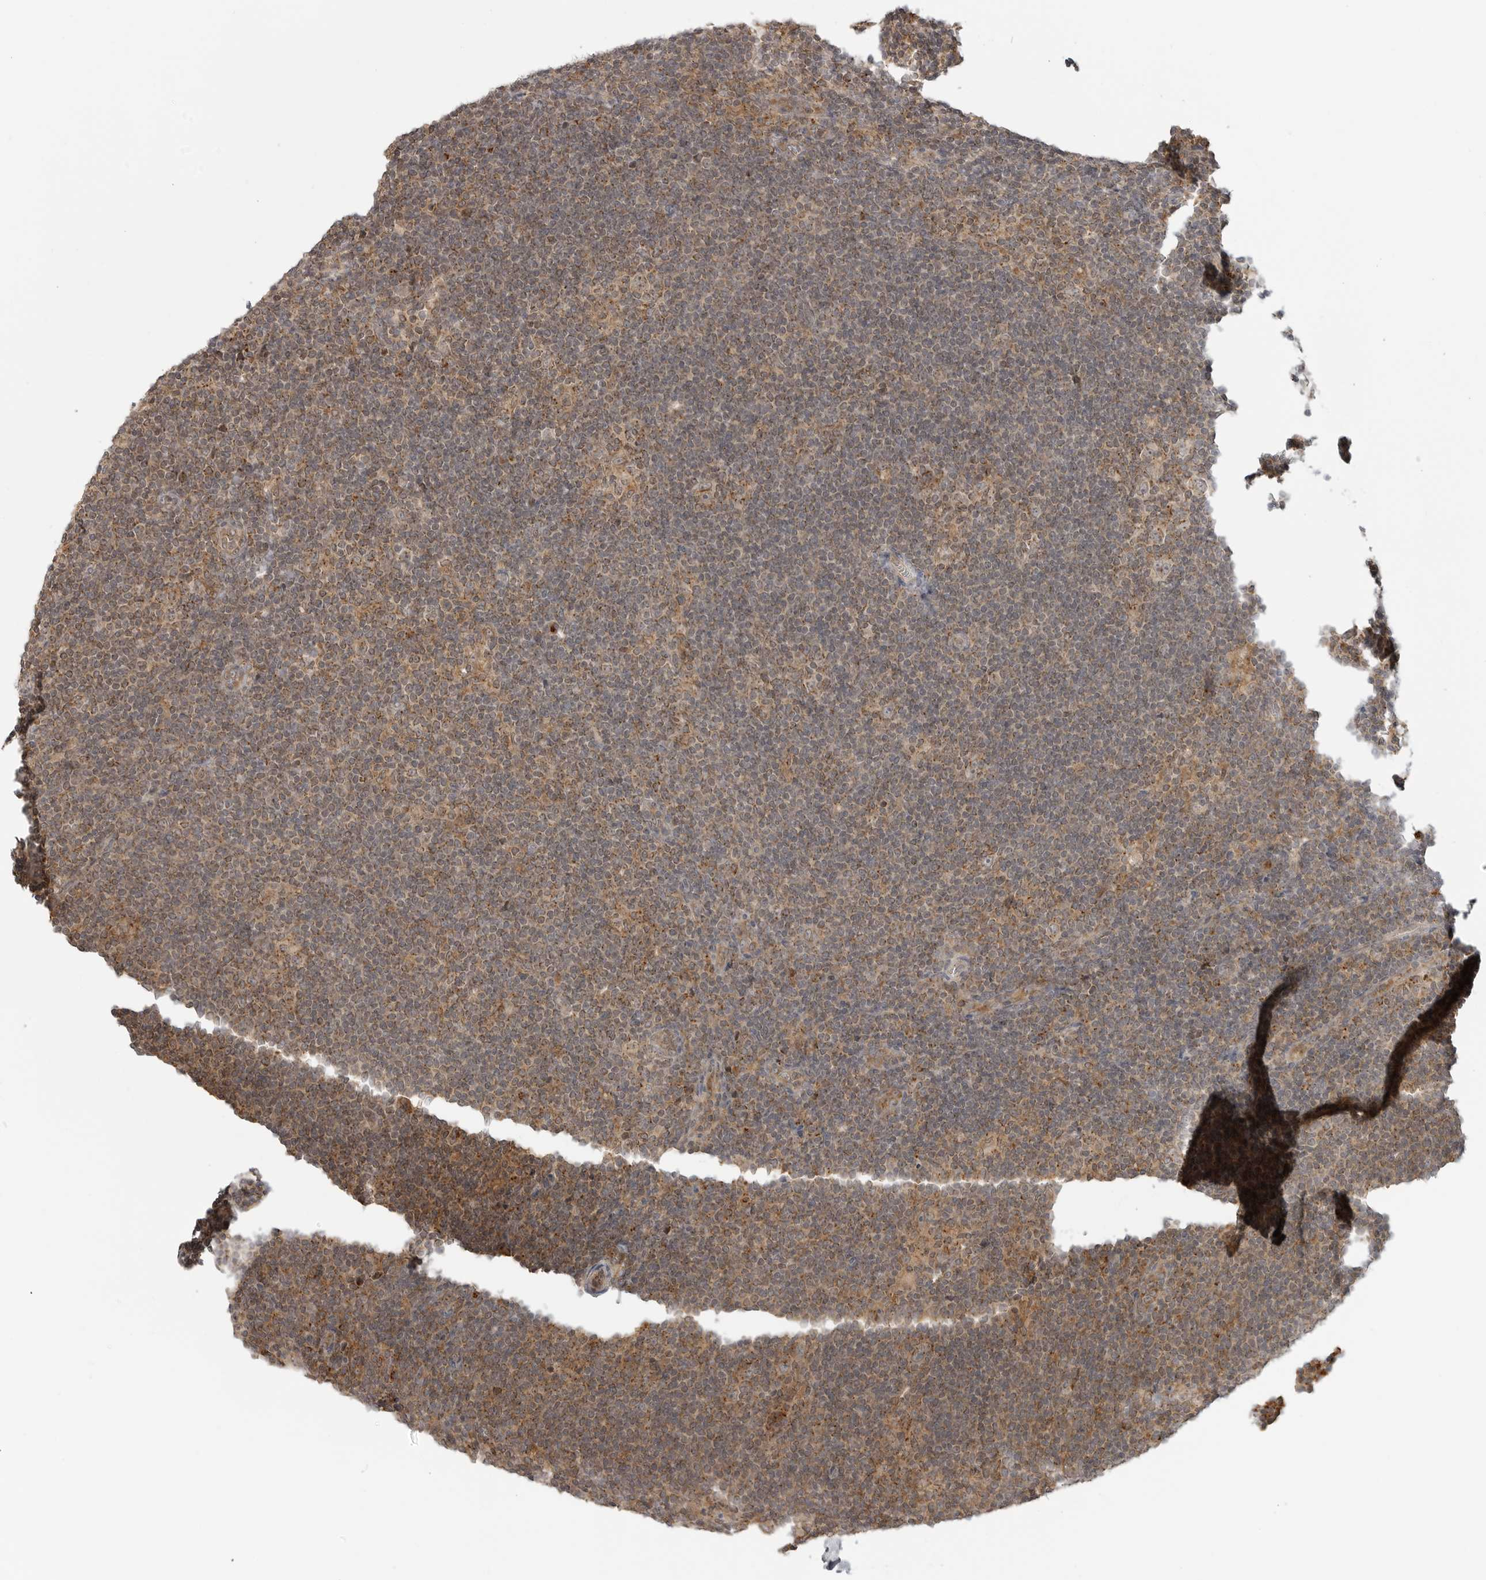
{"staining": {"intensity": "negative", "quantity": "none", "location": "none"}, "tissue": "lymphoma", "cell_type": "Tumor cells", "image_type": "cancer", "snomed": [{"axis": "morphology", "description": "Hodgkin's disease, NOS"}, {"axis": "topography", "description": "Lymph node"}], "caption": "This micrograph is of lymphoma stained with IHC to label a protein in brown with the nuclei are counter-stained blue. There is no positivity in tumor cells.", "gene": "COPA", "patient": {"sex": "female", "age": 57}}